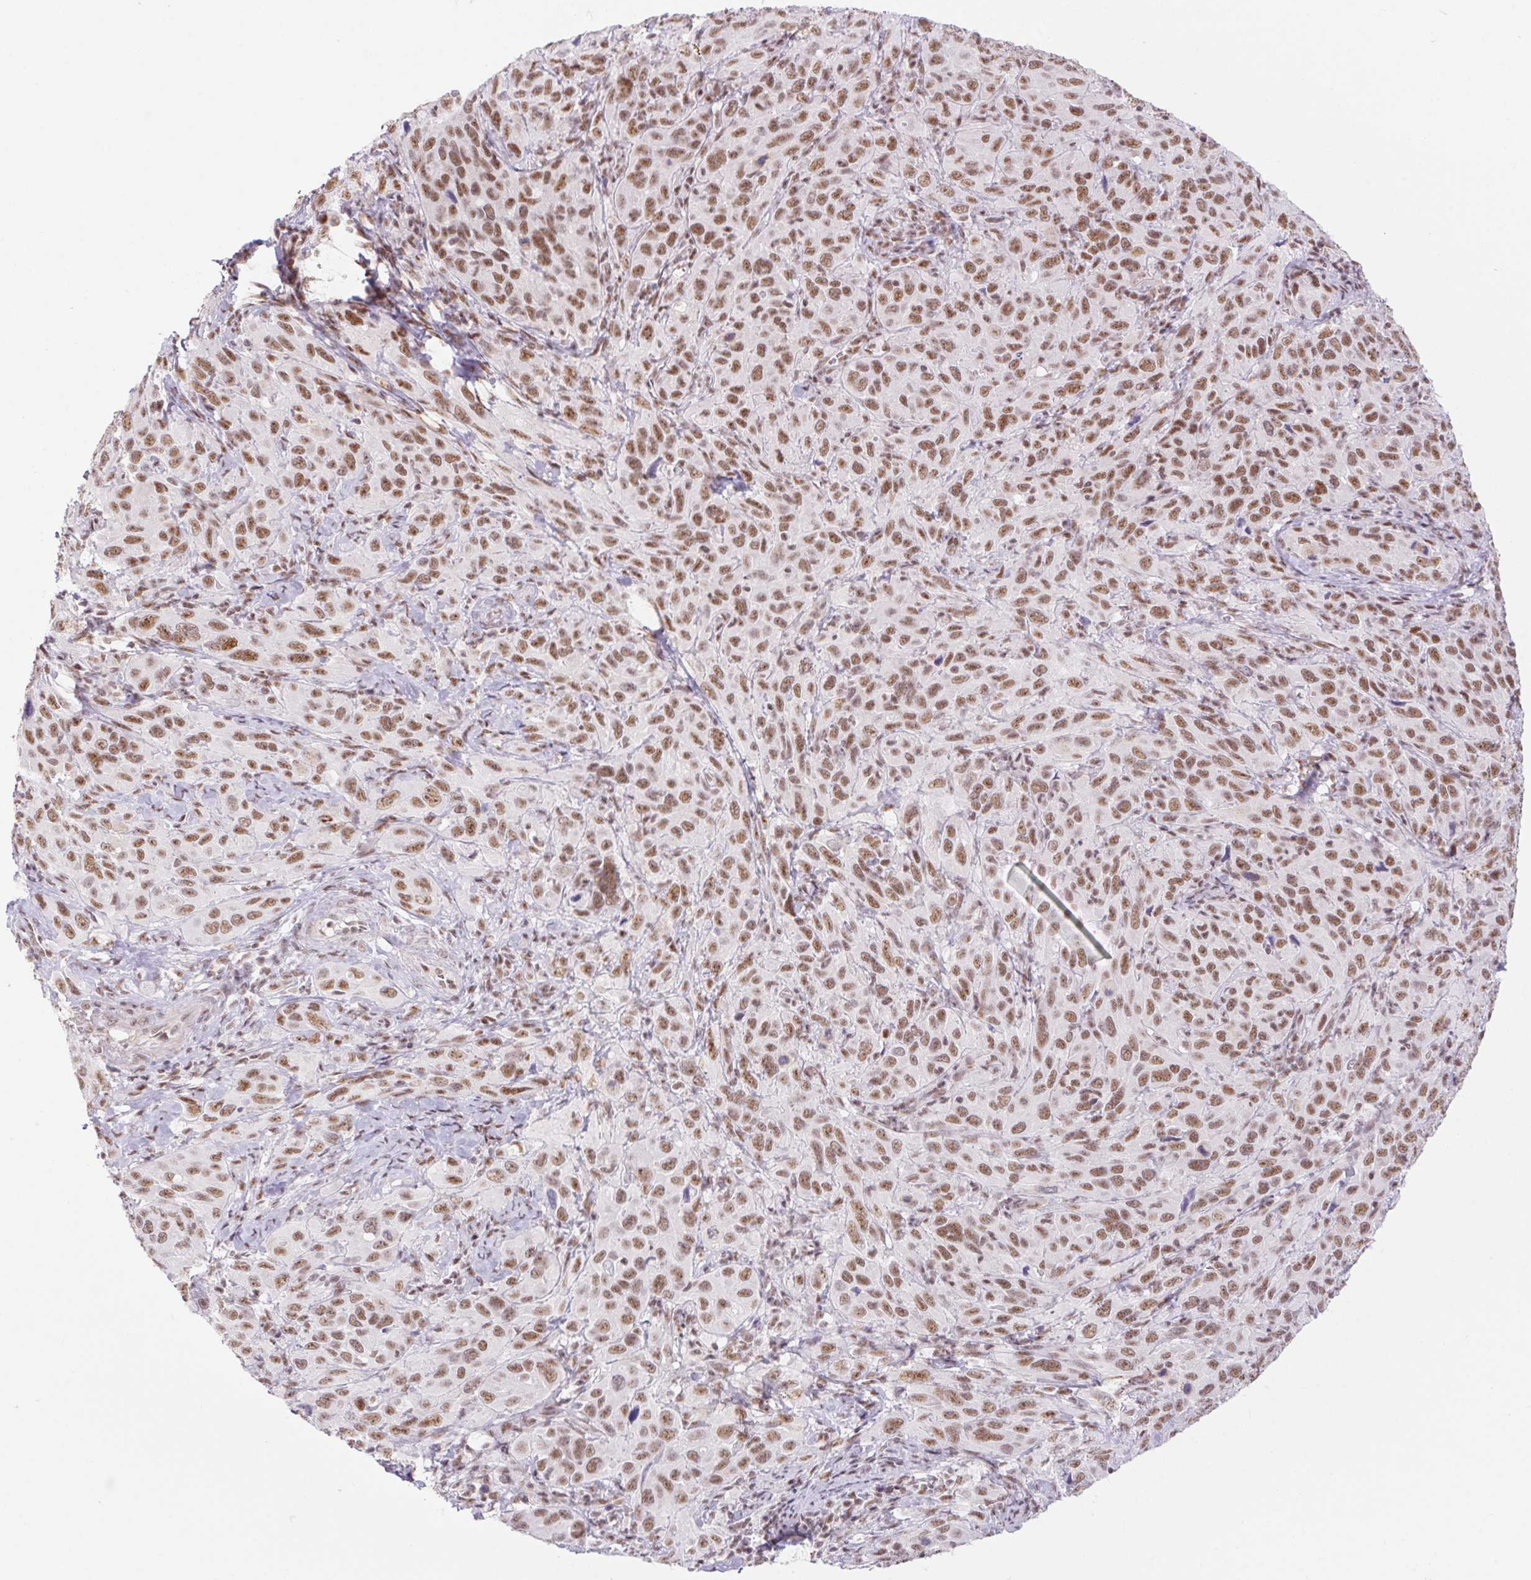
{"staining": {"intensity": "moderate", "quantity": ">75%", "location": "nuclear"}, "tissue": "cervical cancer", "cell_type": "Tumor cells", "image_type": "cancer", "snomed": [{"axis": "morphology", "description": "Normal tissue, NOS"}, {"axis": "morphology", "description": "Squamous cell carcinoma, NOS"}, {"axis": "topography", "description": "Cervix"}], "caption": "Tumor cells show medium levels of moderate nuclear staining in approximately >75% of cells in cervical cancer (squamous cell carcinoma).", "gene": "DDX17", "patient": {"sex": "female", "age": 51}}